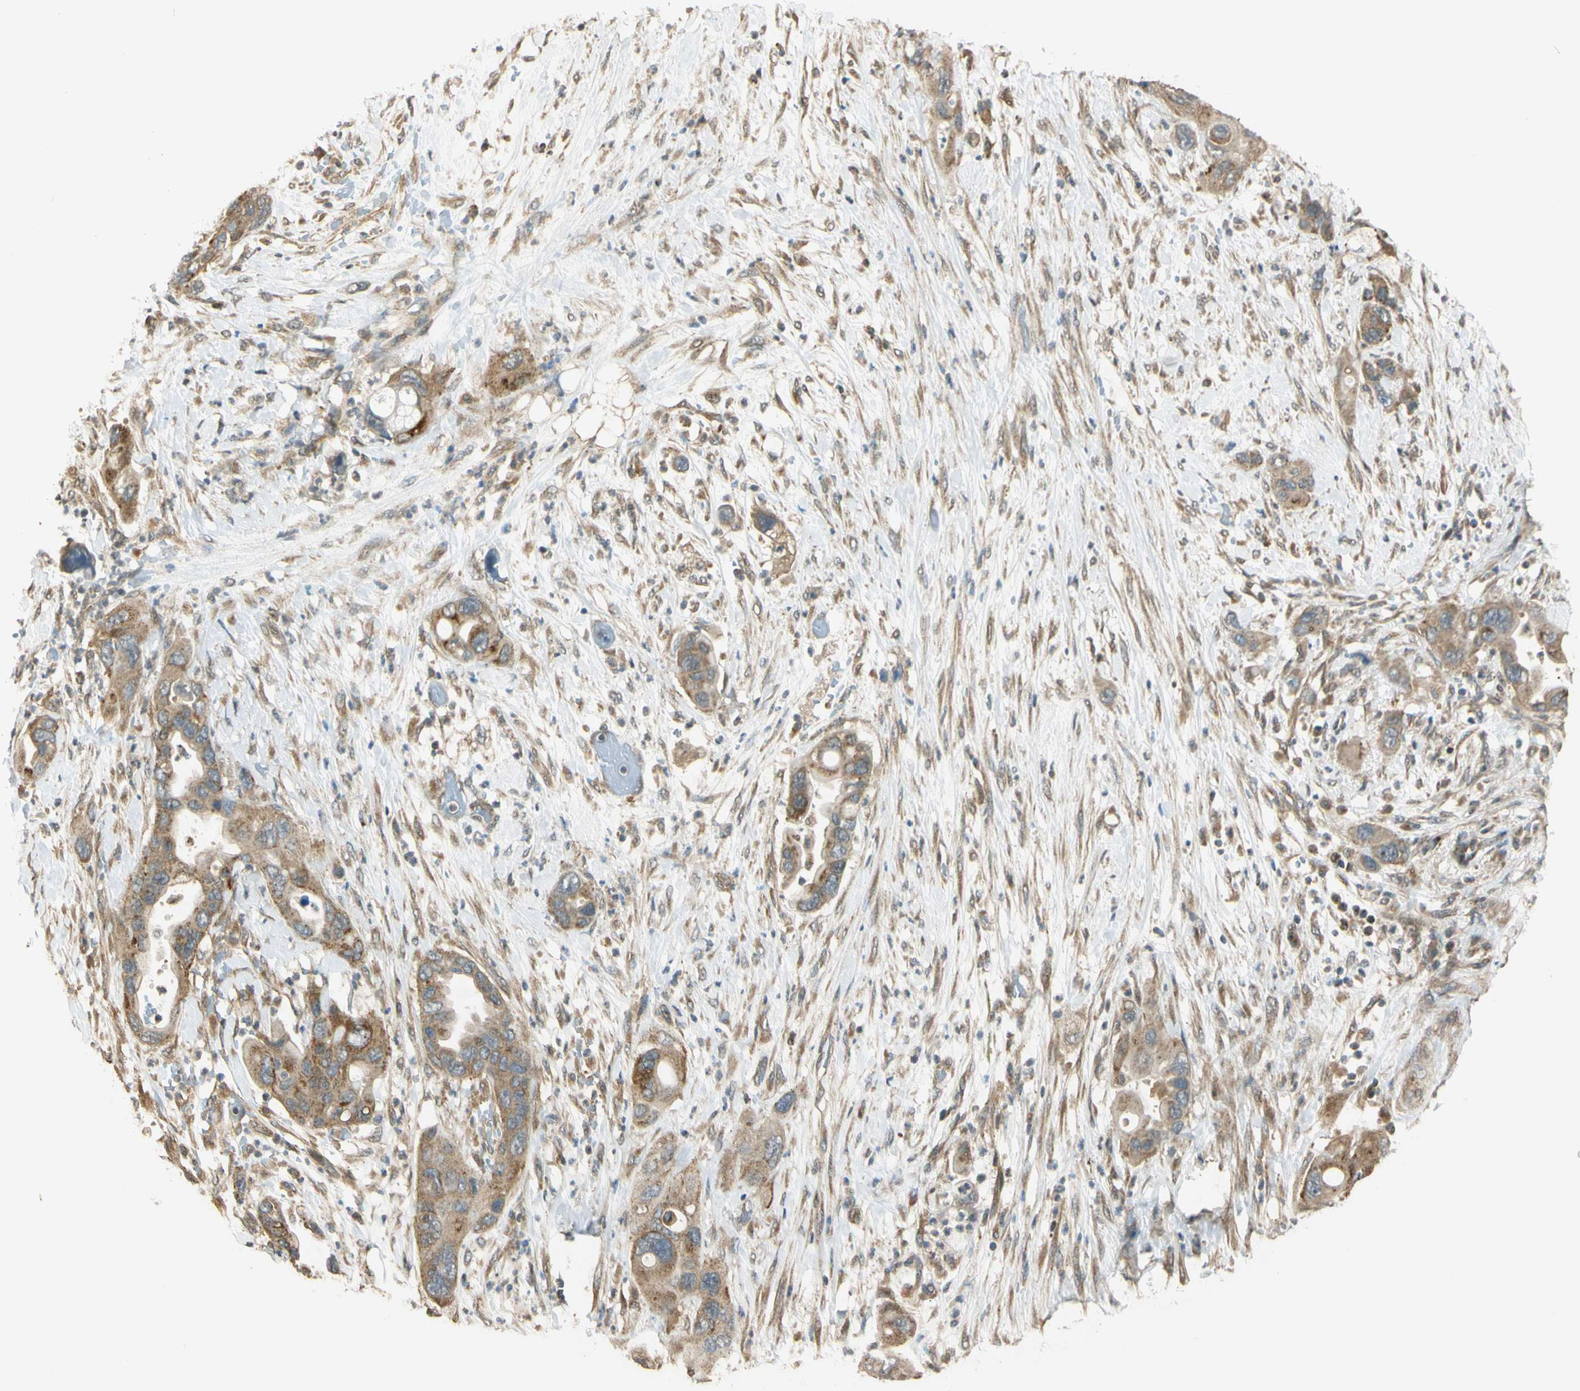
{"staining": {"intensity": "moderate", "quantity": ">75%", "location": "cytoplasmic/membranous"}, "tissue": "pancreatic cancer", "cell_type": "Tumor cells", "image_type": "cancer", "snomed": [{"axis": "morphology", "description": "Adenocarcinoma, NOS"}, {"axis": "topography", "description": "Pancreas"}], "caption": "This is an image of immunohistochemistry staining of pancreatic cancer, which shows moderate expression in the cytoplasmic/membranous of tumor cells.", "gene": "LAMTOR1", "patient": {"sex": "female", "age": 71}}